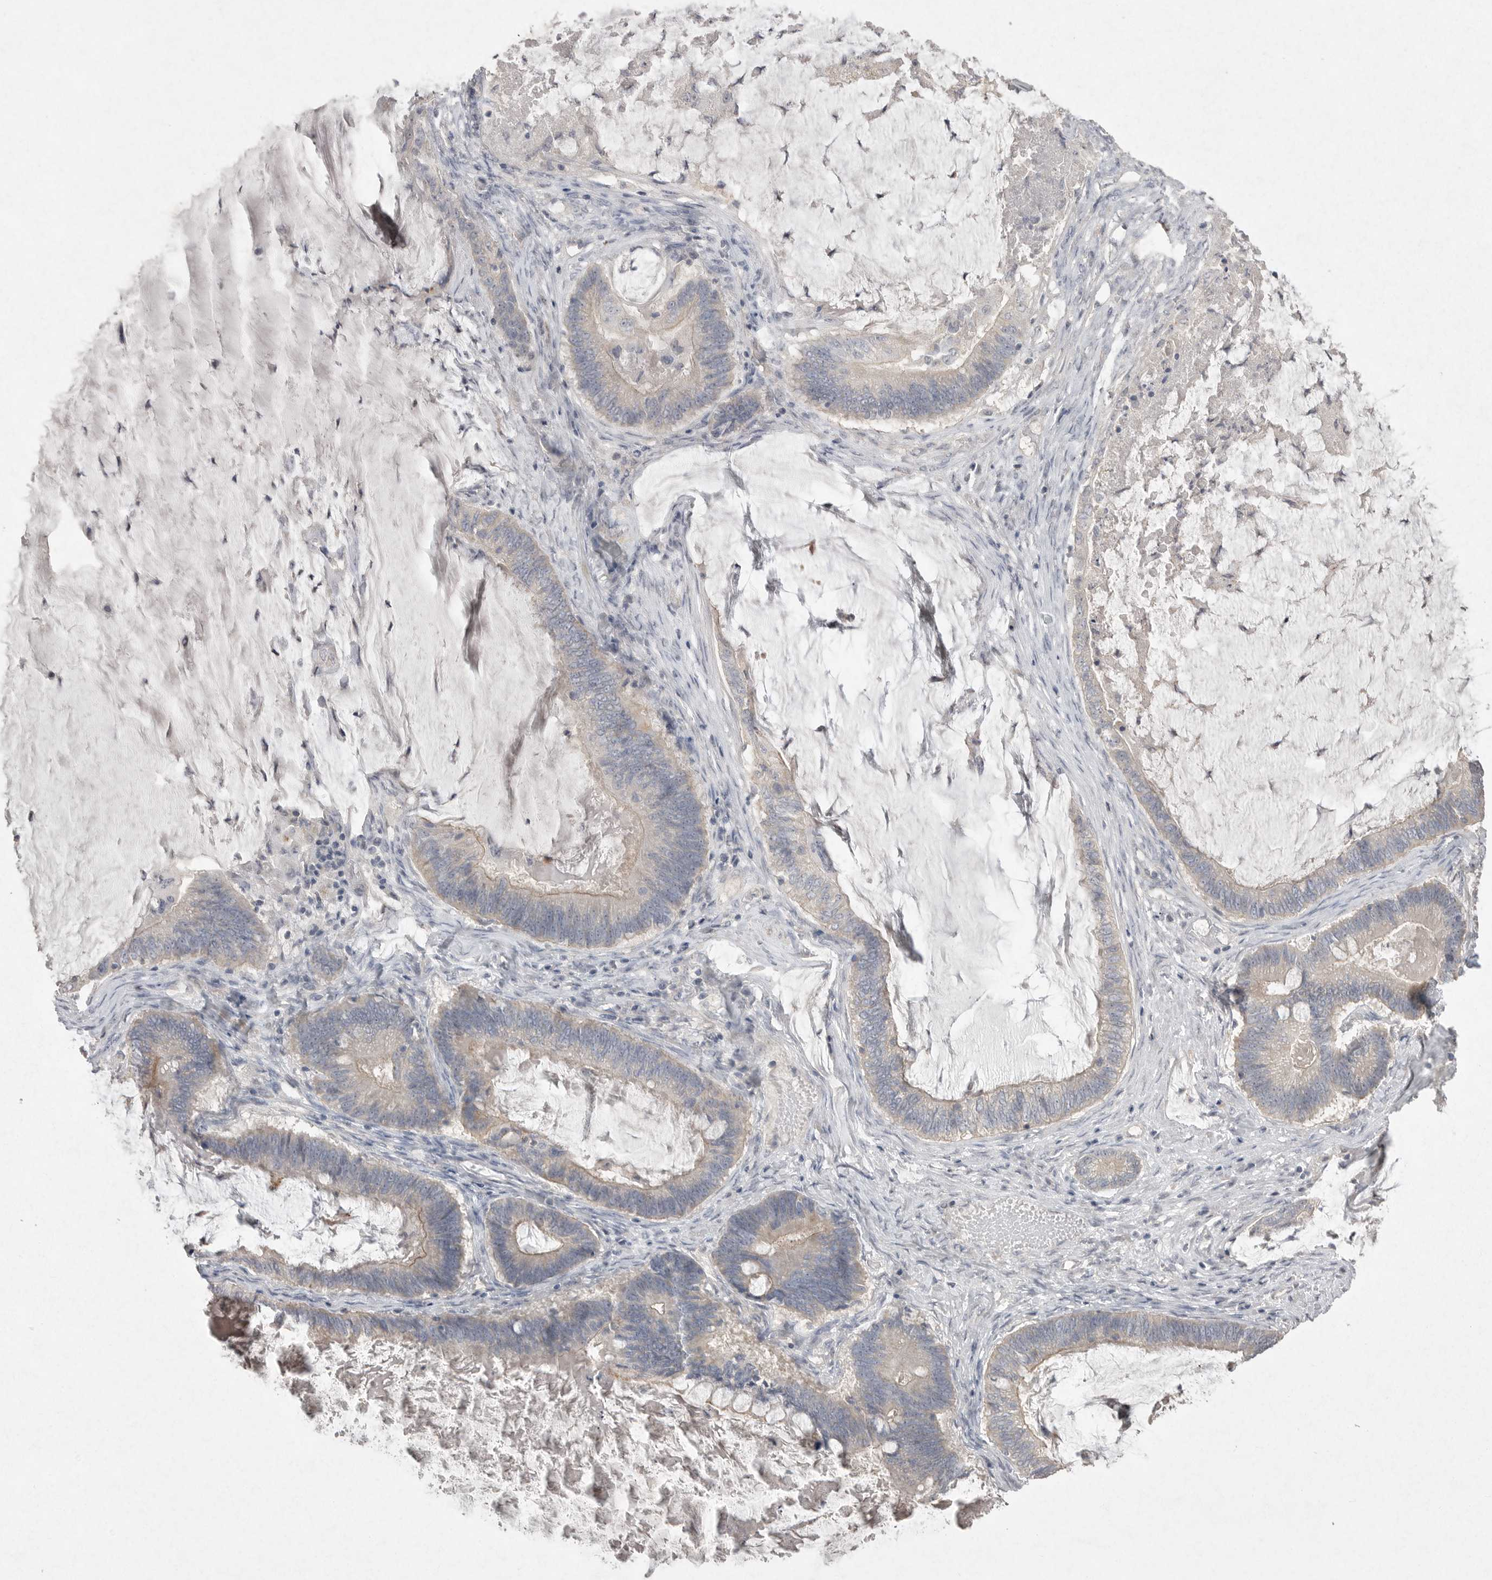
{"staining": {"intensity": "weak", "quantity": "<25%", "location": "cytoplasmic/membranous"}, "tissue": "ovarian cancer", "cell_type": "Tumor cells", "image_type": "cancer", "snomed": [{"axis": "morphology", "description": "Cystadenocarcinoma, mucinous, NOS"}, {"axis": "topography", "description": "Ovary"}], "caption": "Tumor cells are negative for brown protein staining in ovarian mucinous cystadenocarcinoma.", "gene": "VANGL2", "patient": {"sex": "female", "age": 61}}